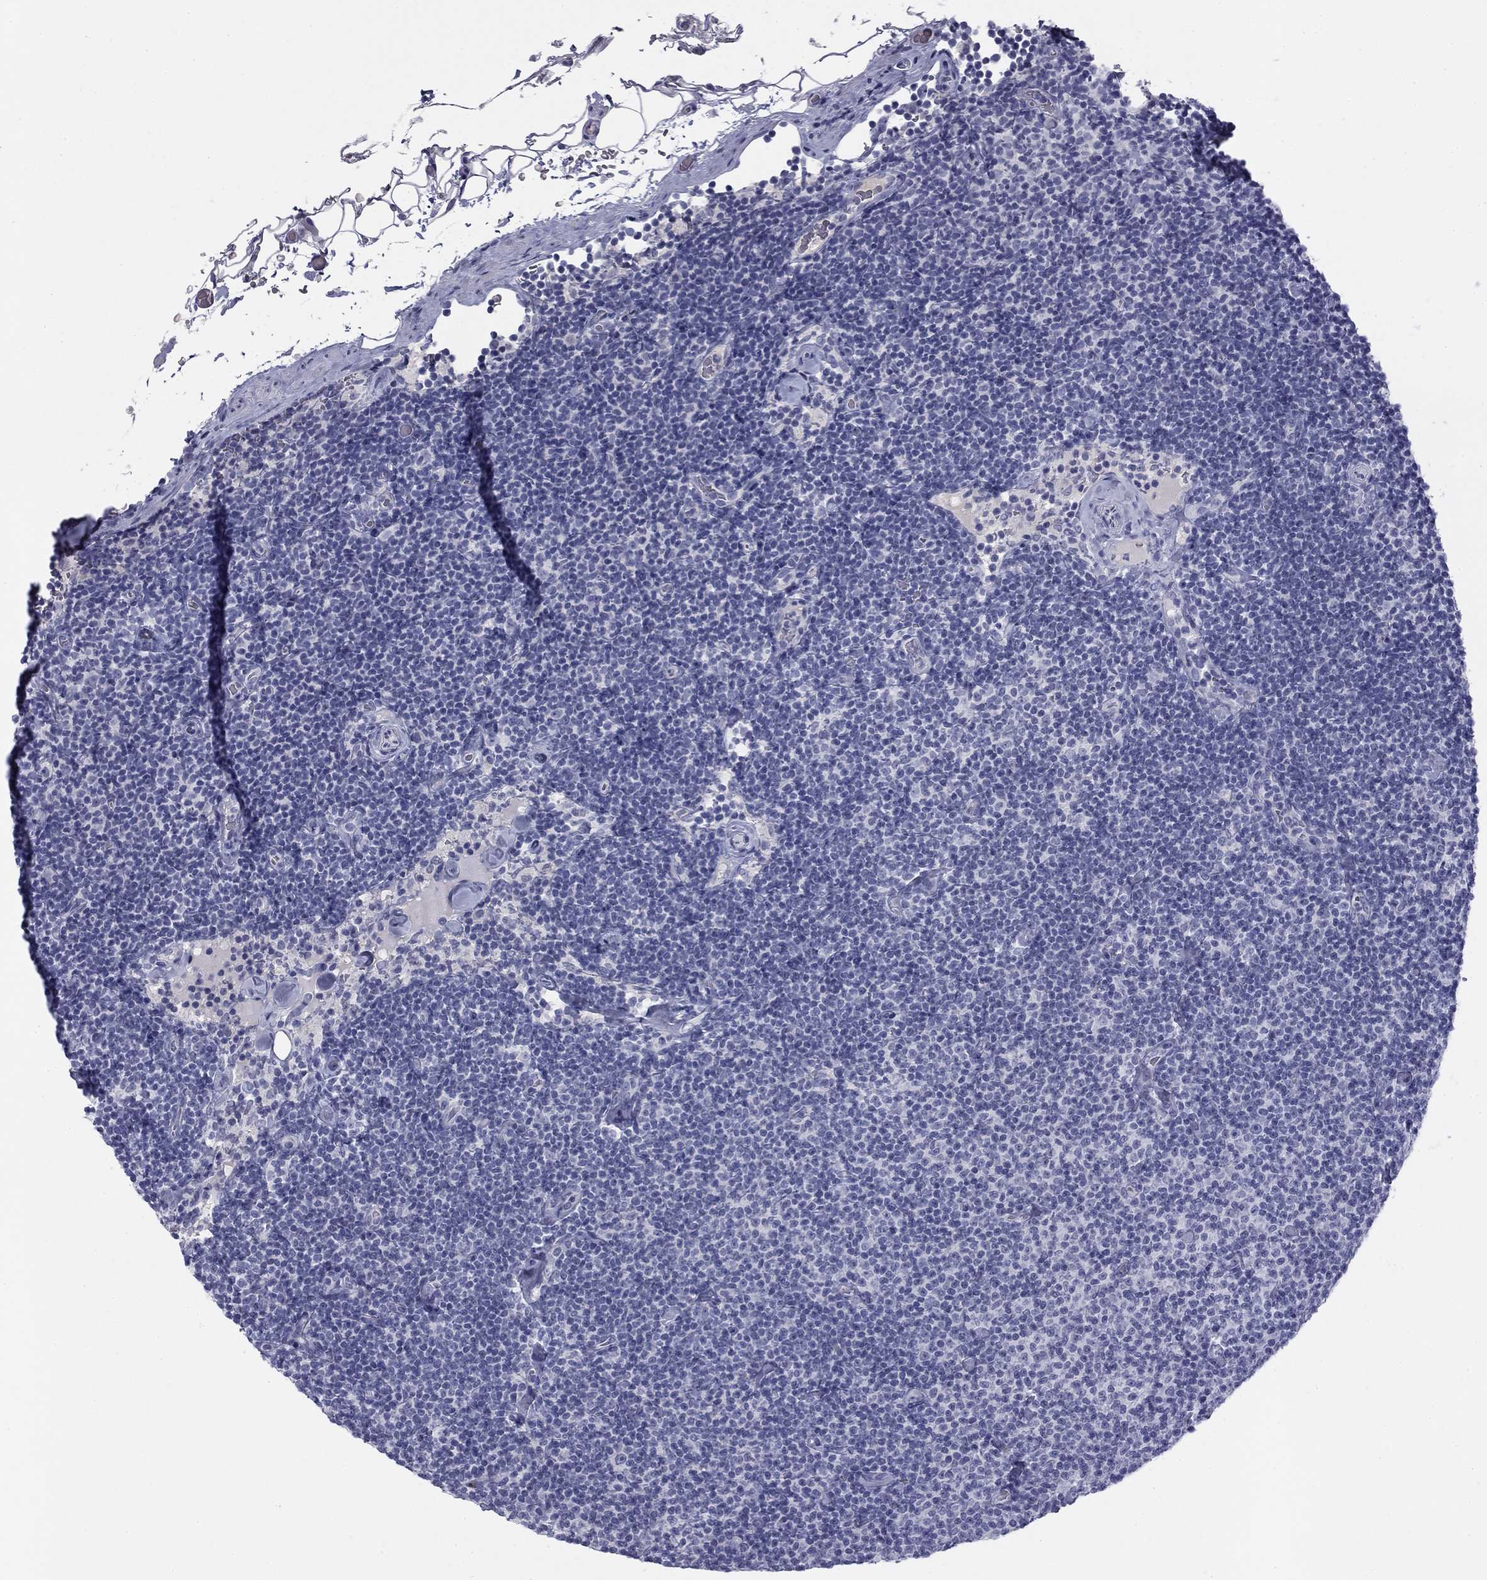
{"staining": {"intensity": "negative", "quantity": "none", "location": "none"}, "tissue": "lymphoma", "cell_type": "Tumor cells", "image_type": "cancer", "snomed": [{"axis": "morphology", "description": "Malignant lymphoma, non-Hodgkin's type, Low grade"}, {"axis": "topography", "description": "Lymph node"}], "caption": "An image of lymphoma stained for a protein reveals no brown staining in tumor cells. Brightfield microscopy of IHC stained with DAB (3,3'-diaminobenzidine) (brown) and hematoxylin (blue), captured at high magnification.", "gene": "TFAP2B", "patient": {"sex": "male", "age": 81}}